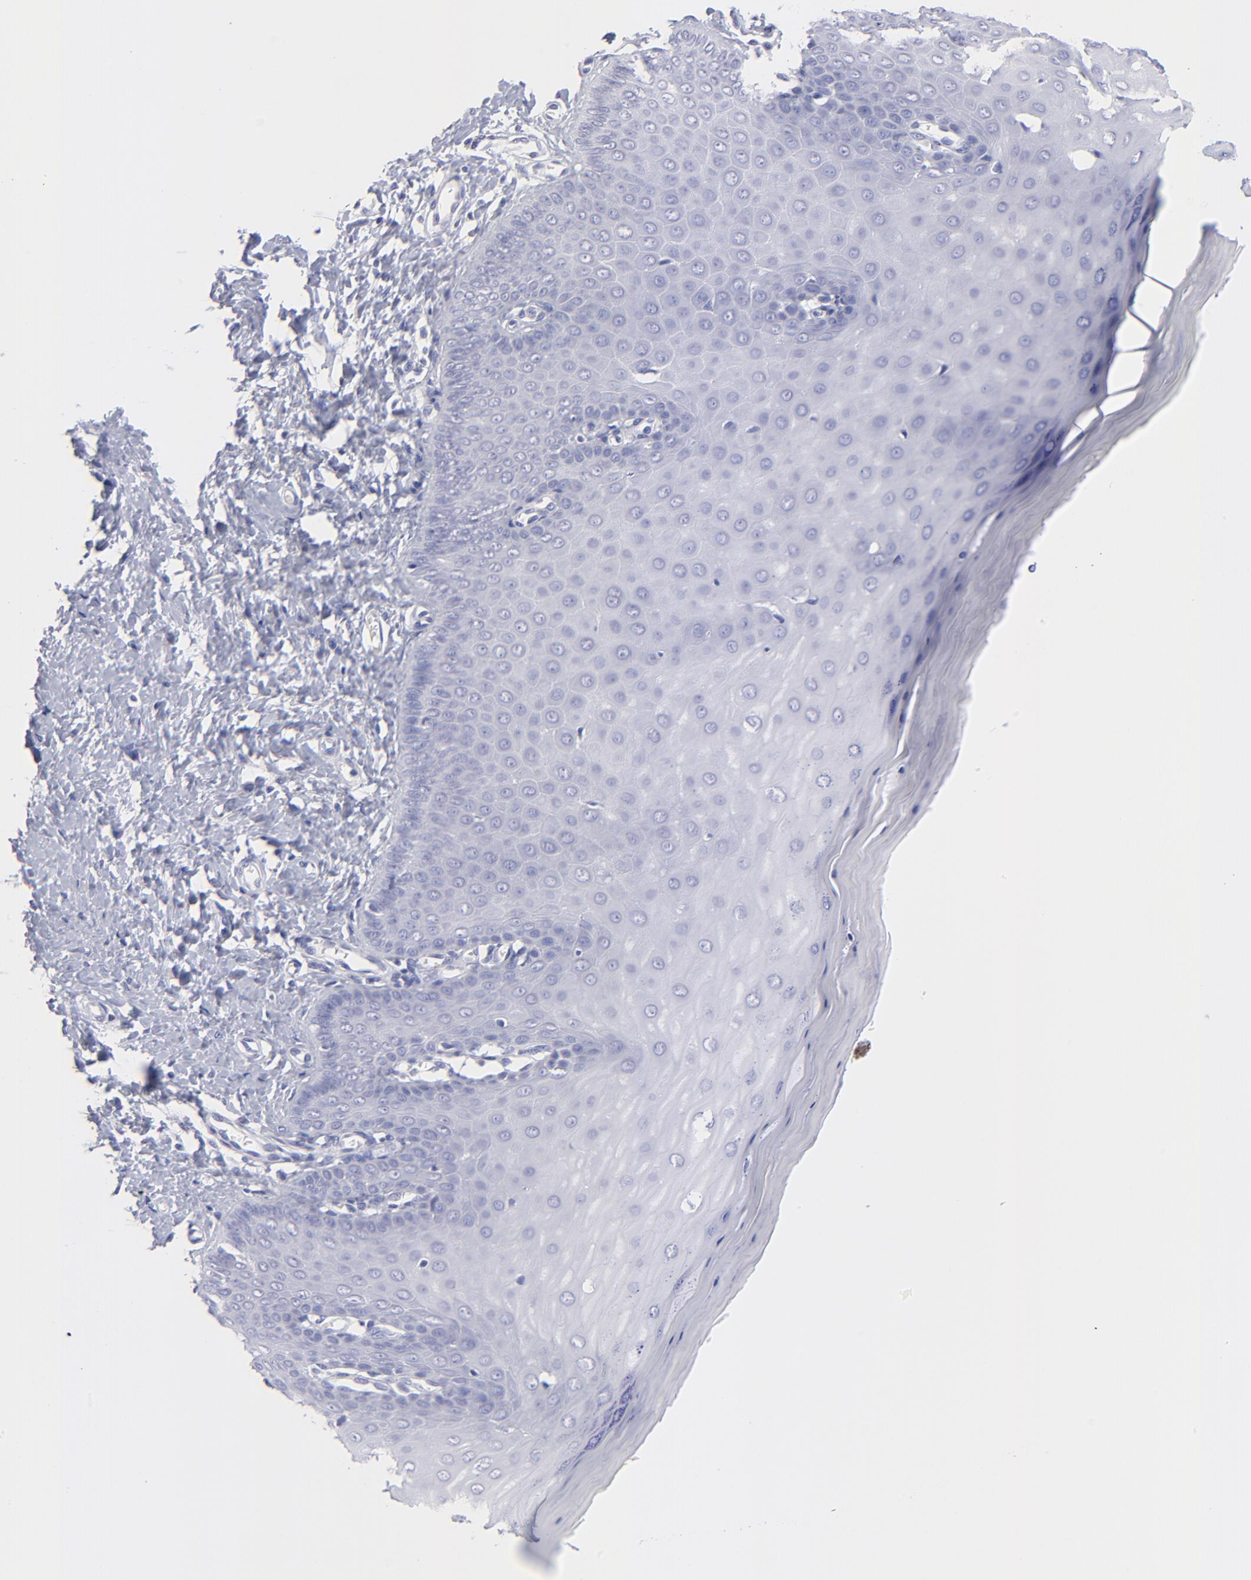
{"staining": {"intensity": "negative", "quantity": "none", "location": "none"}, "tissue": "cervix", "cell_type": "Glandular cells", "image_type": "normal", "snomed": [{"axis": "morphology", "description": "Normal tissue, NOS"}, {"axis": "topography", "description": "Cervix"}], "caption": "Immunohistochemistry photomicrograph of unremarkable human cervix stained for a protein (brown), which shows no staining in glandular cells.", "gene": "HORMAD2", "patient": {"sex": "female", "age": 55}}